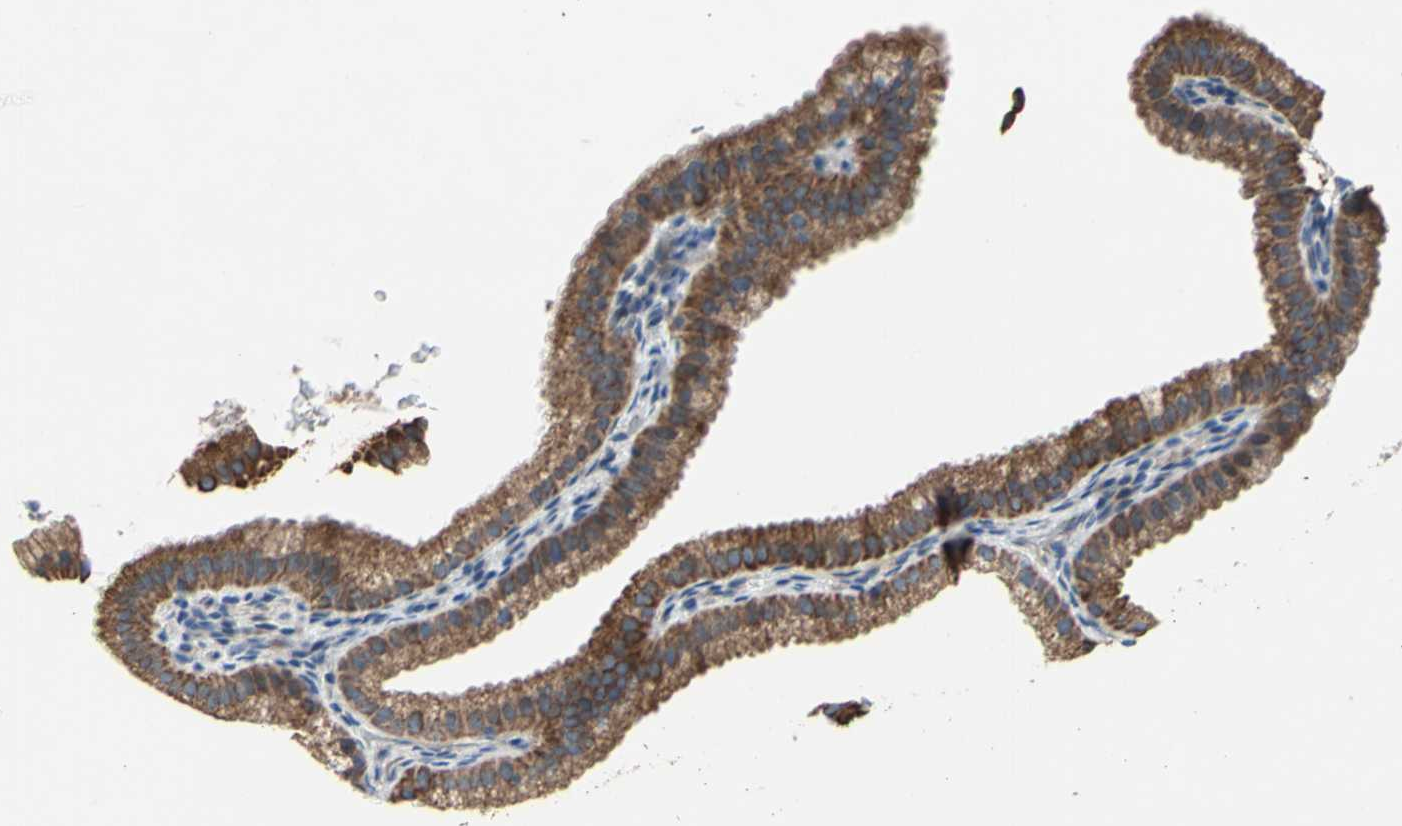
{"staining": {"intensity": "strong", "quantity": ">75%", "location": "cytoplasmic/membranous"}, "tissue": "gallbladder", "cell_type": "Glandular cells", "image_type": "normal", "snomed": [{"axis": "morphology", "description": "Normal tissue, NOS"}, {"axis": "topography", "description": "Gallbladder"}], "caption": "Gallbladder stained with DAB (3,3'-diaminobenzidine) immunohistochemistry shows high levels of strong cytoplasmic/membranous staining in about >75% of glandular cells.", "gene": "GRAMD2B", "patient": {"sex": "female", "age": 64}}